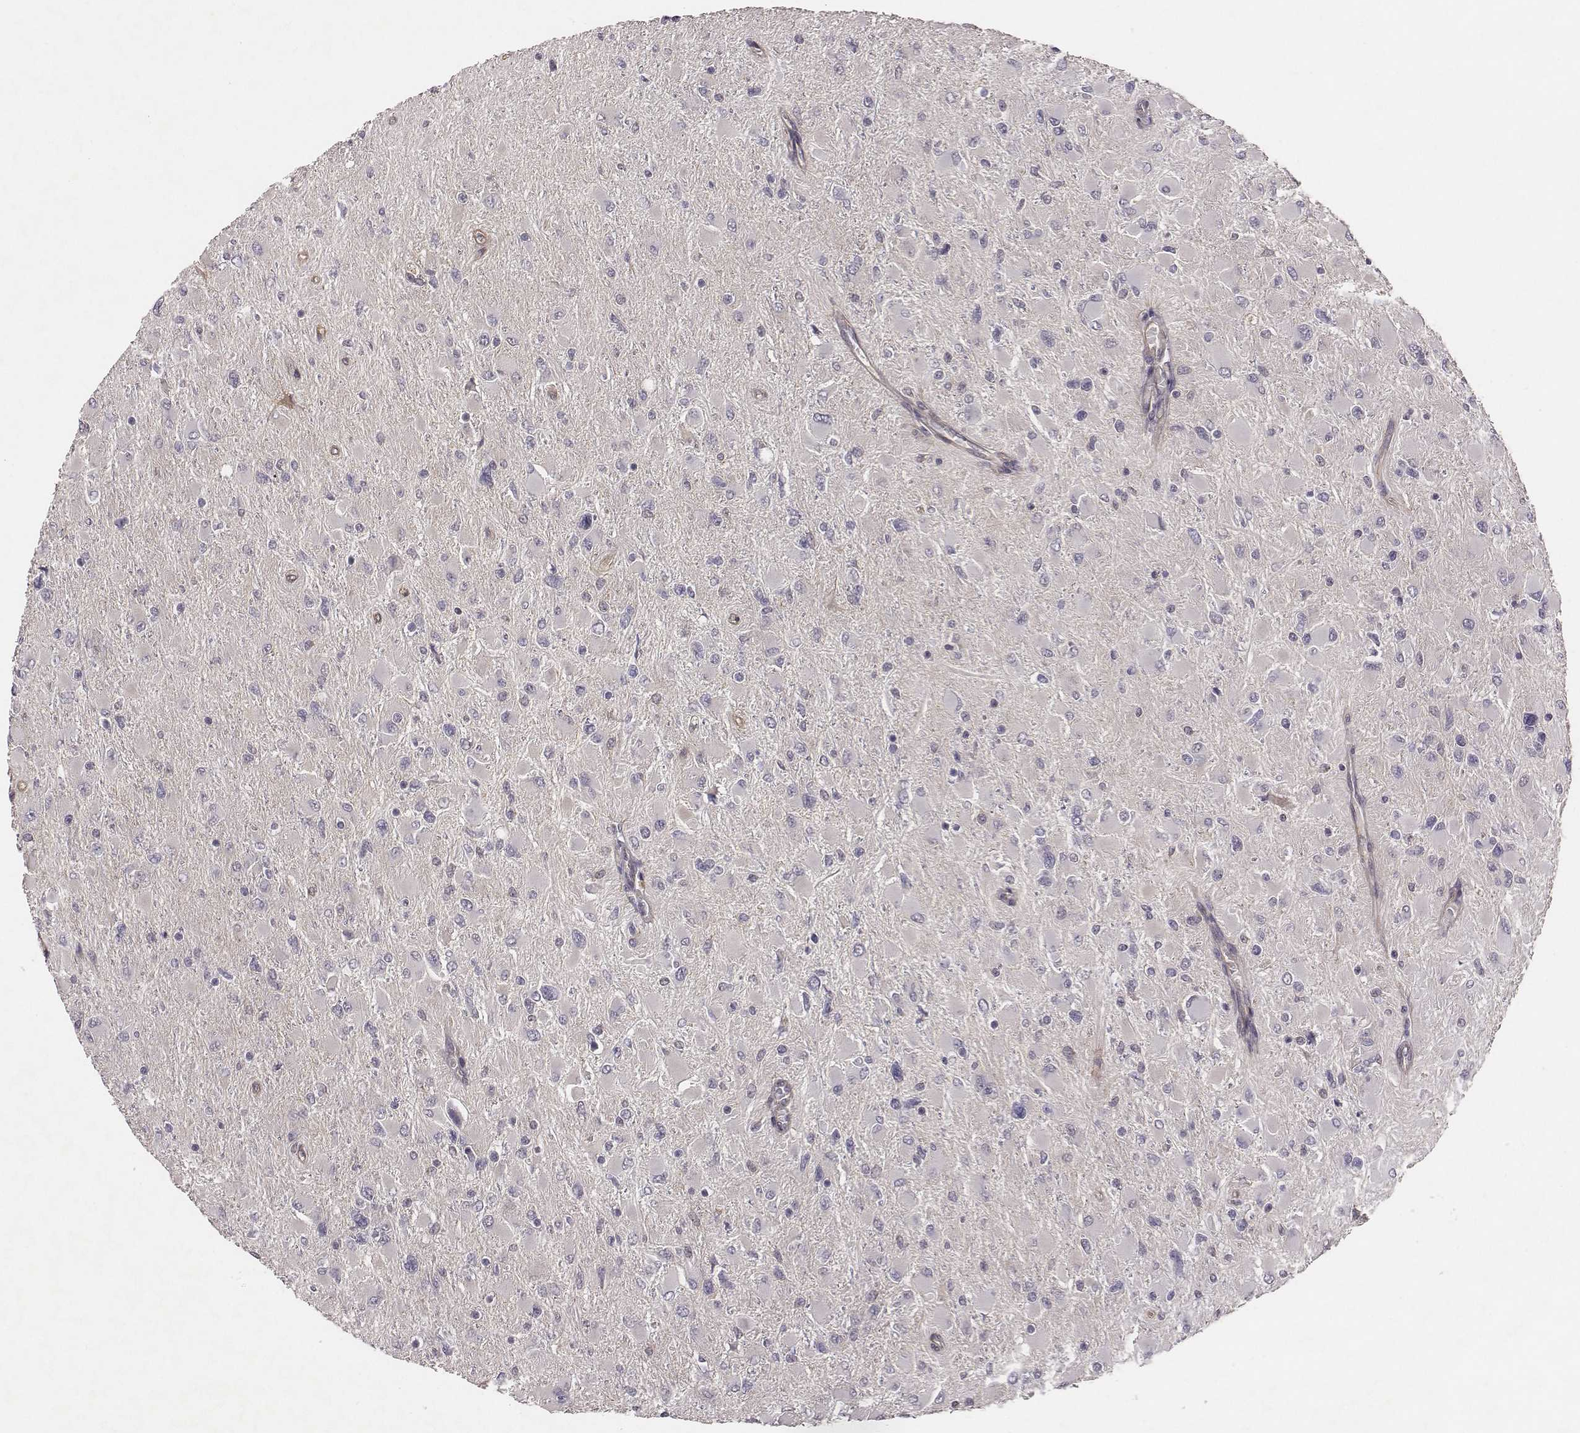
{"staining": {"intensity": "negative", "quantity": "none", "location": "none"}, "tissue": "glioma", "cell_type": "Tumor cells", "image_type": "cancer", "snomed": [{"axis": "morphology", "description": "Glioma, malignant, High grade"}, {"axis": "topography", "description": "Cerebral cortex"}], "caption": "High power microscopy micrograph of an immunohistochemistry (IHC) histopathology image of malignant high-grade glioma, revealing no significant staining in tumor cells.", "gene": "SCARF1", "patient": {"sex": "female", "age": 36}}